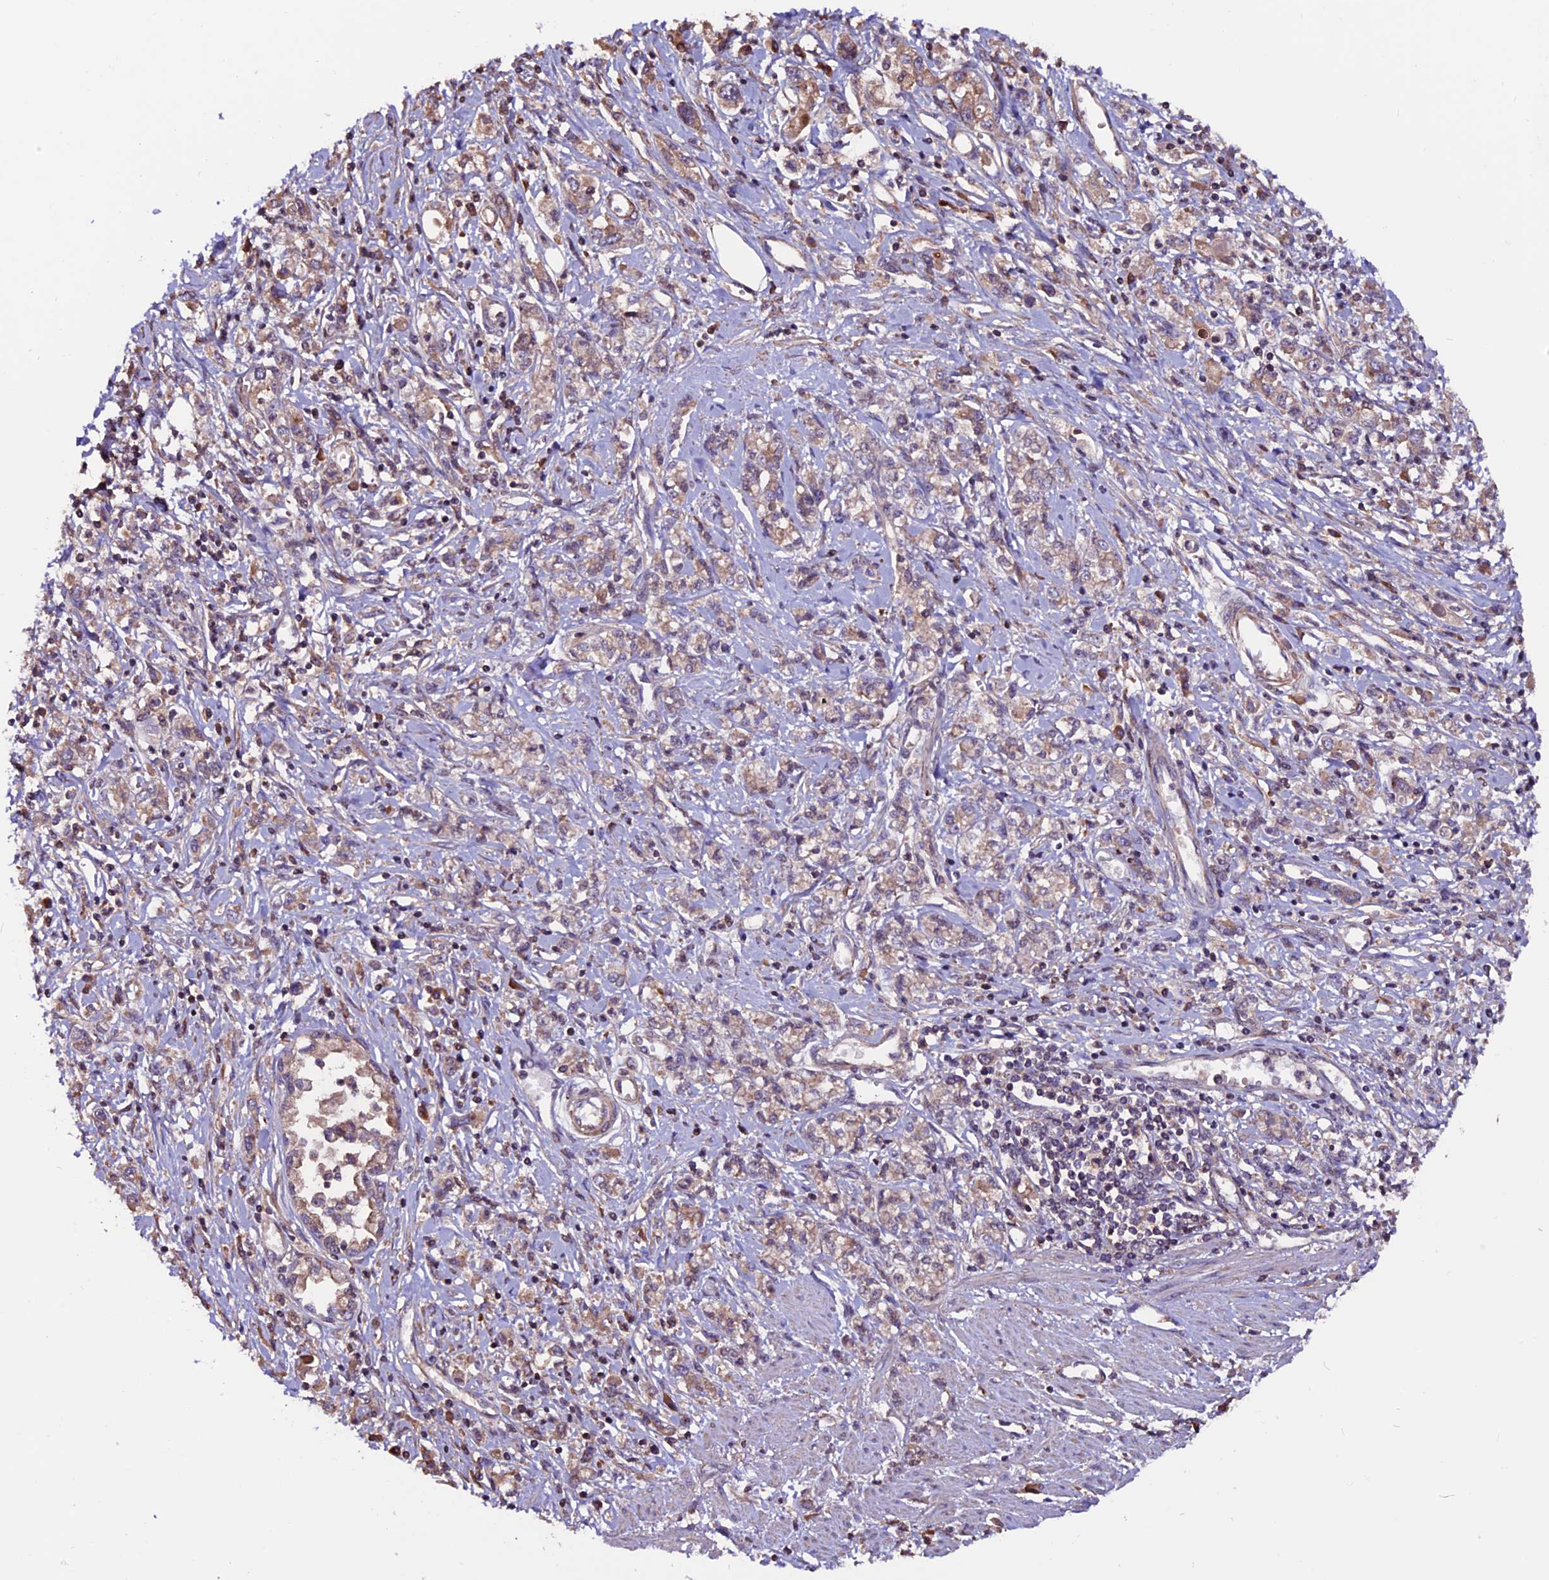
{"staining": {"intensity": "weak", "quantity": "<25%", "location": "cytoplasmic/membranous"}, "tissue": "stomach cancer", "cell_type": "Tumor cells", "image_type": "cancer", "snomed": [{"axis": "morphology", "description": "Adenocarcinoma, NOS"}, {"axis": "topography", "description": "Stomach"}], "caption": "Tumor cells show no significant protein positivity in stomach cancer (adenocarcinoma).", "gene": "ZNF598", "patient": {"sex": "female", "age": 76}}